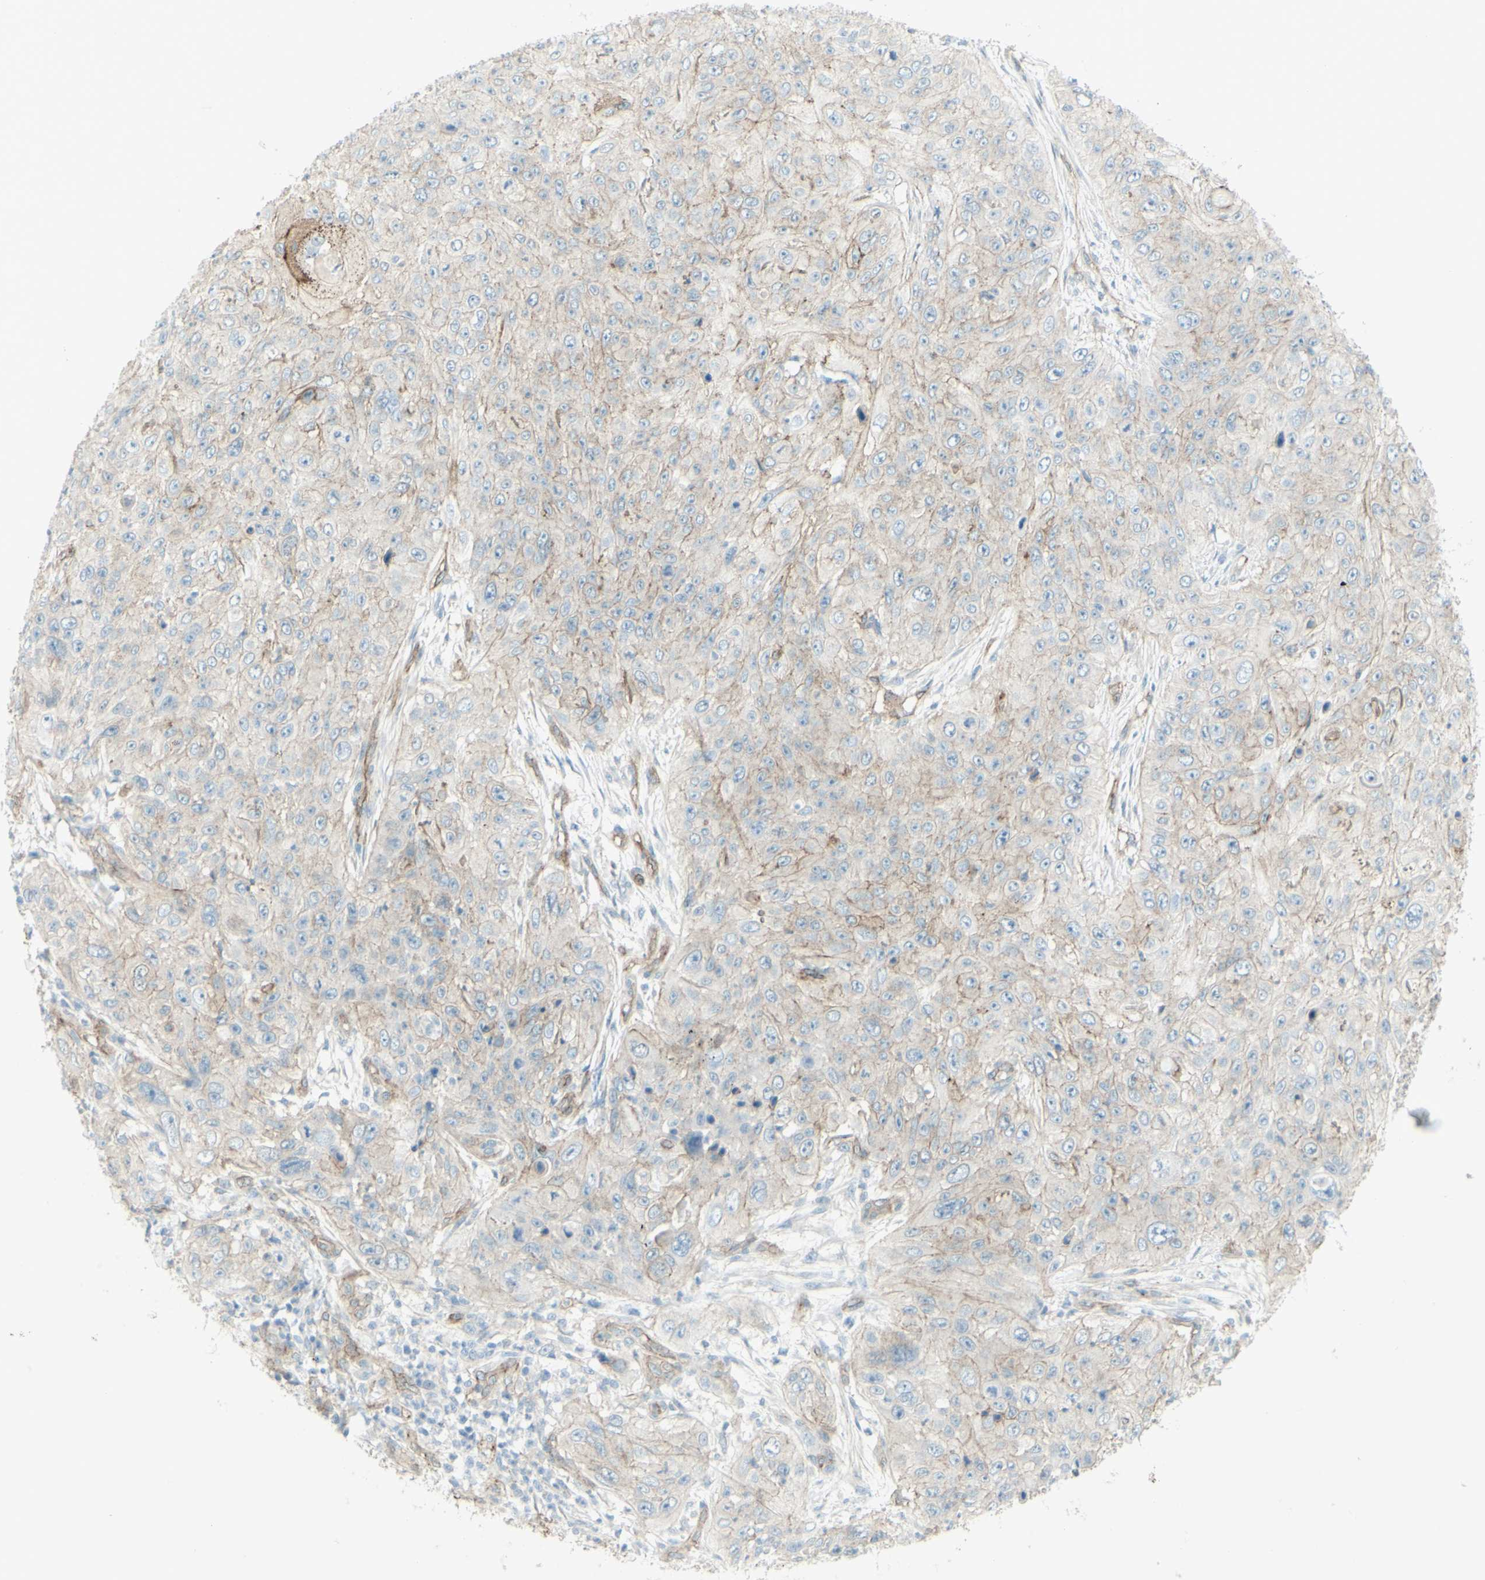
{"staining": {"intensity": "moderate", "quantity": "25%-75%", "location": "cytoplasmic/membranous"}, "tissue": "skin cancer", "cell_type": "Tumor cells", "image_type": "cancer", "snomed": [{"axis": "morphology", "description": "Squamous cell carcinoma, NOS"}, {"axis": "topography", "description": "Skin"}], "caption": "A micrograph of skin cancer (squamous cell carcinoma) stained for a protein exhibits moderate cytoplasmic/membranous brown staining in tumor cells.", "gene": "MYO6", "patient": {"sex": "female", "age": 80}}